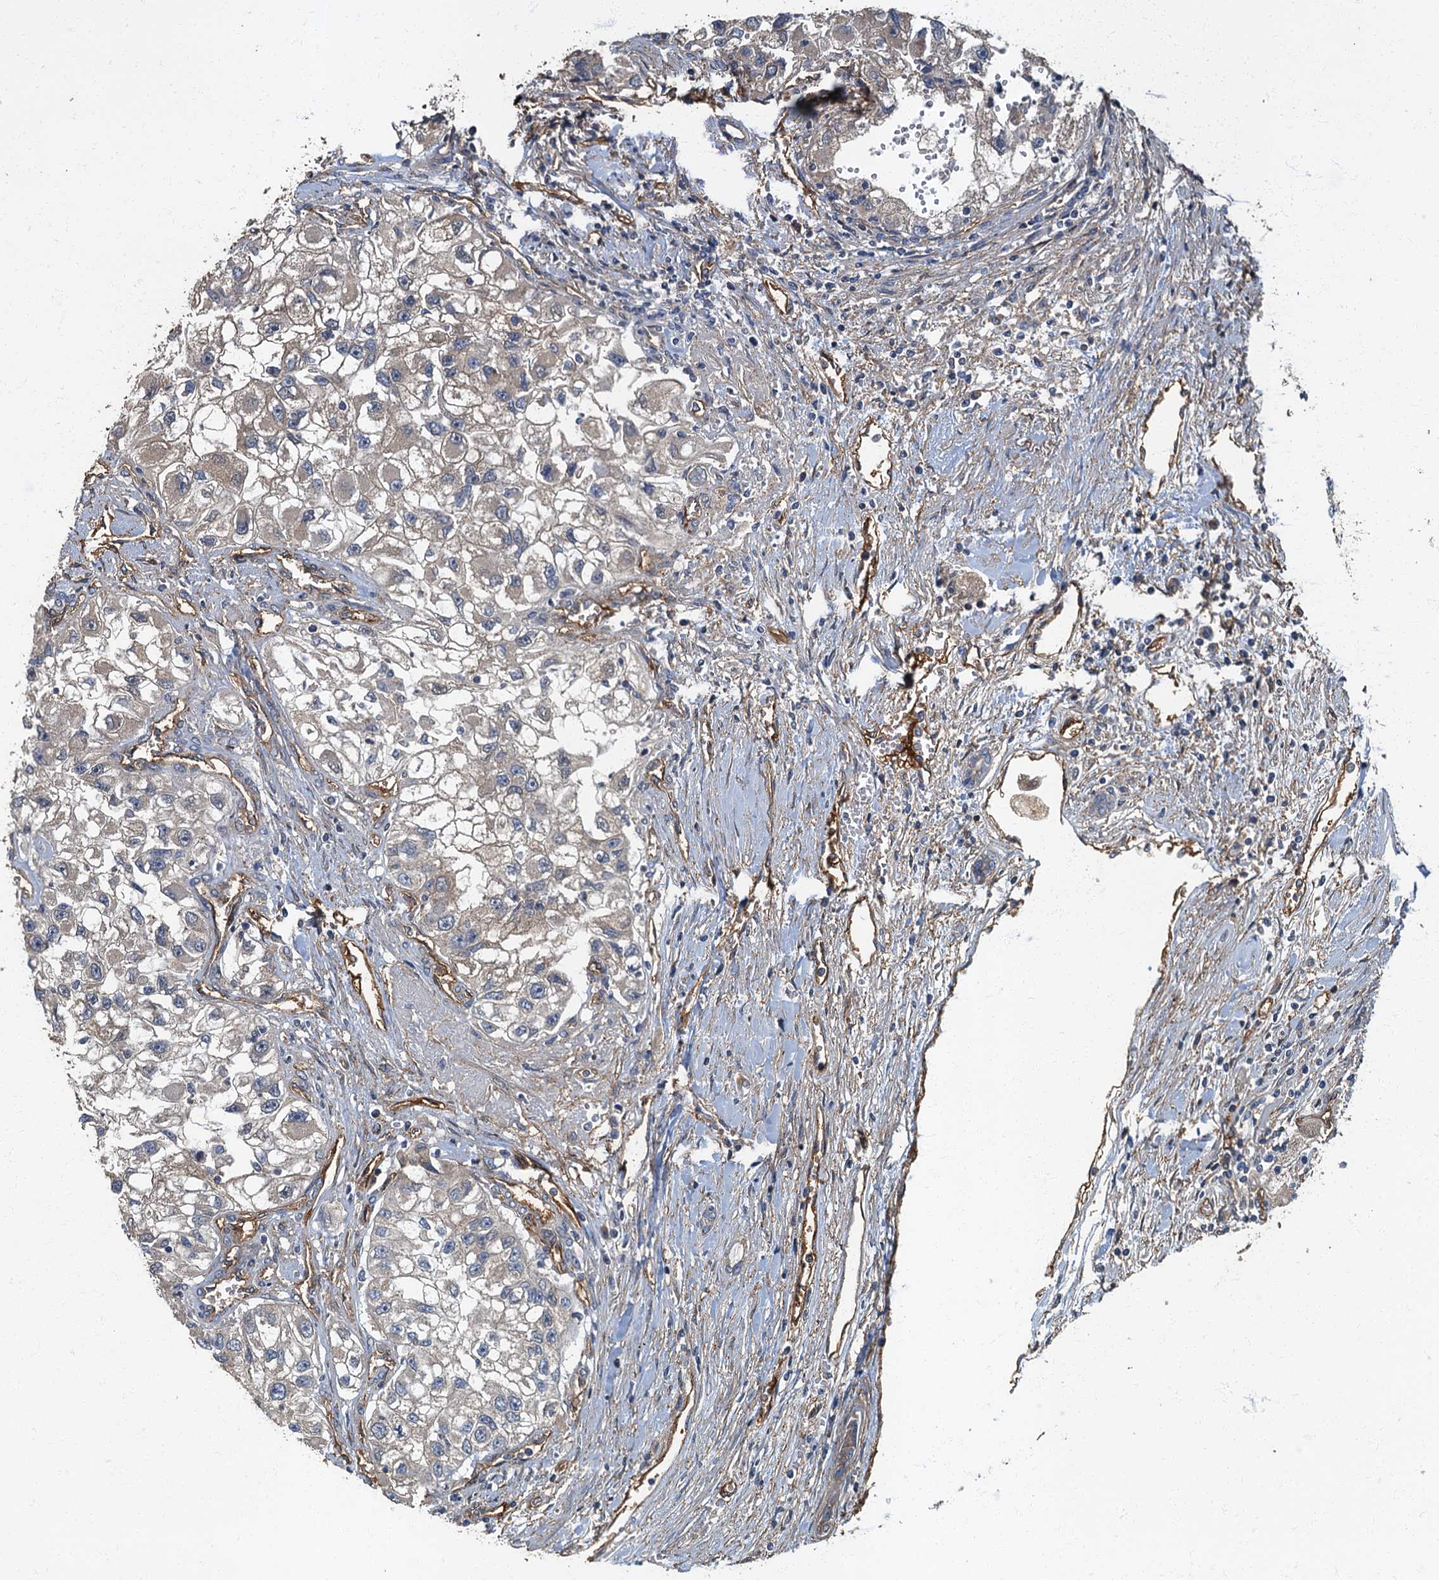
{"staining": {"intensity": "moderate", "quantity": "<25%", "location": "cytoplasmic/membranous"}, "tissue": "renal cancer", "cell_type": "Tumor cells", "image_type": "cancer", "snomed": [{"axis": "morphology", "description": "Adenocarcinoma, NOS"}, {"axis": "topography", "description": "Kidney"}], "caption": "IHC photomicrograph of renal cancer stained for a protein (brown), which reveals low levels of moderate cytoplasmic/membranous positivity in approximately <25% of tumor cells.", "gene": "ARL11", "patient": {"sex": "male", "age": 63}}